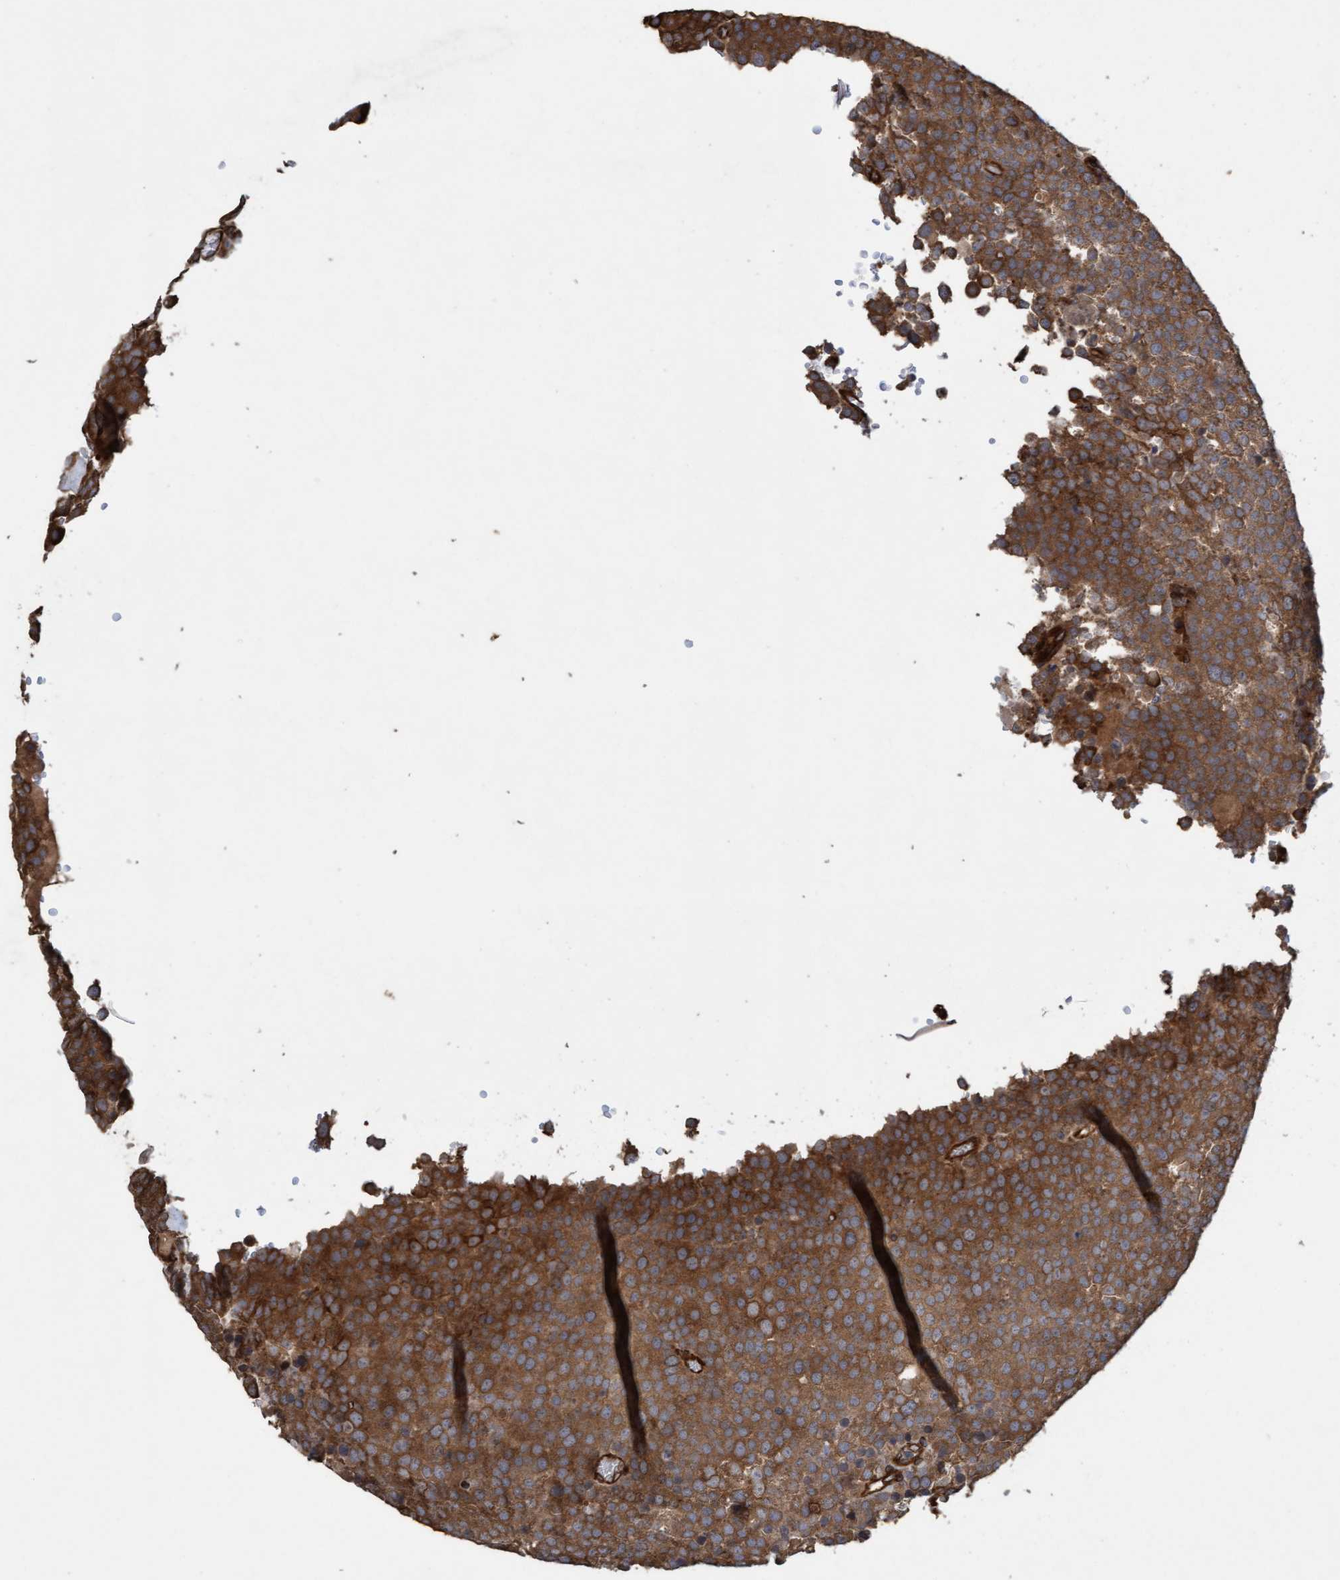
{"staining": {"intensity": "strong", "quantity": ">75%", "location": "cytoplasmic/membranous"}, "tissue": "testis cancer", "cell_type": "Tumor cells", "image_type": "cancer", "snomed": [{"axis": "morphology", "description": "Seminoma, NOS"}, {"axis": "topography", "description": "Testis"}], "caption": "The photomicrograph displays immunohistochemical staining of testis cancer (seminoma). There is strong cytoplasmic/membranous positivity is seen in about >75% of tumor cells.", "gene": "CDC42EP4", "patient": {"sex": "male", "age": 71}}